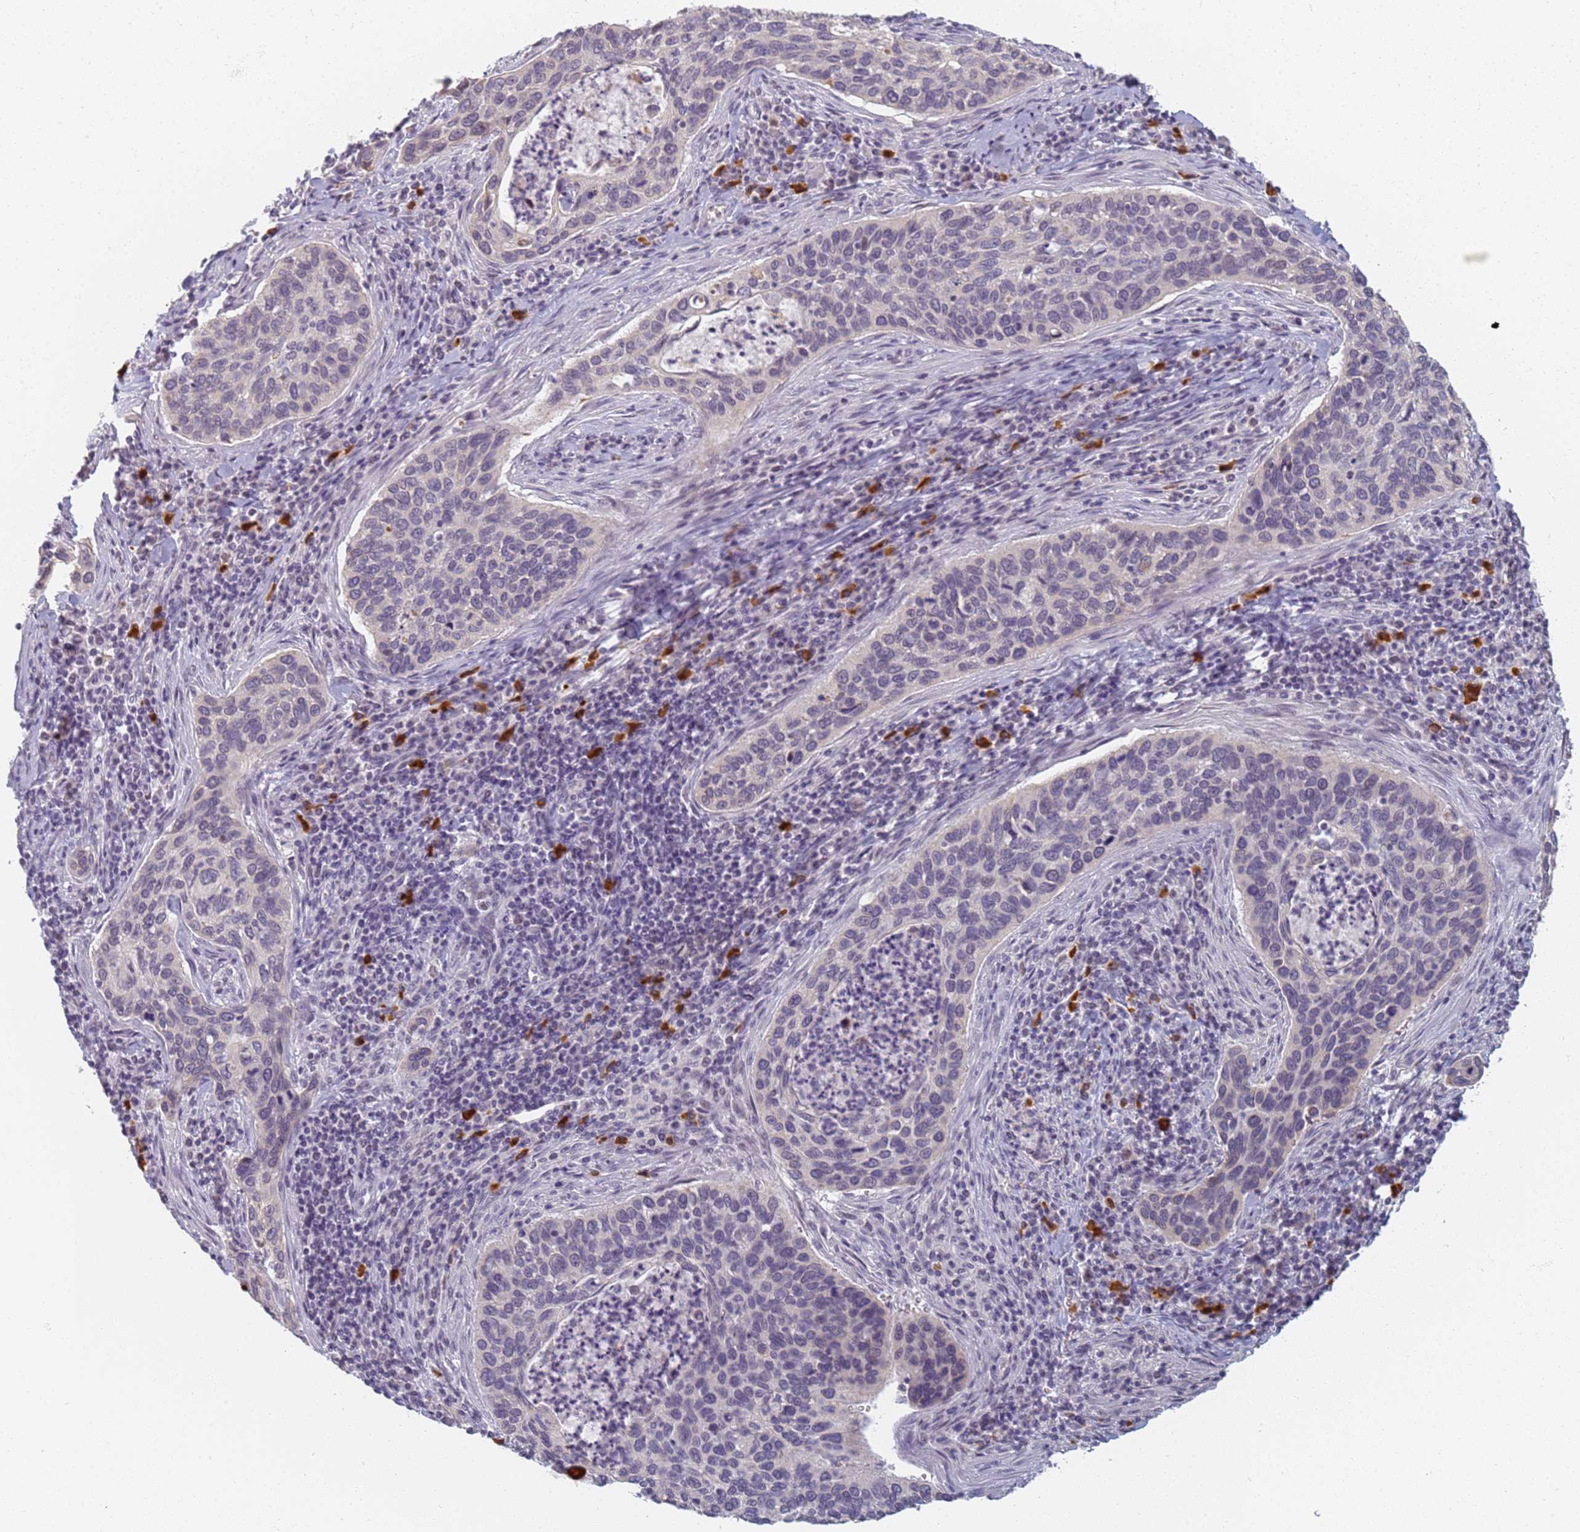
{"staining": {"intensity": "negative", "quantity": "none", "location": "none"}, "tissue": "cervical cancer", "cell_type": "Tumor cells", "image_type": "cancer", "snomed": [{"axis": "morphology", "description": "Squamous cell carcinoma, NOS"}, {"axis": "topography", "description": "Cervix"}], "caption": "Tumor cells show no significant staining in cervical squamous cell carcinoma. (Brightfield microscopy of DAB immunohistochemistry at high magnification).", "gene": "SLC38A9", "patient": {"sex": "female", "age": 53}}